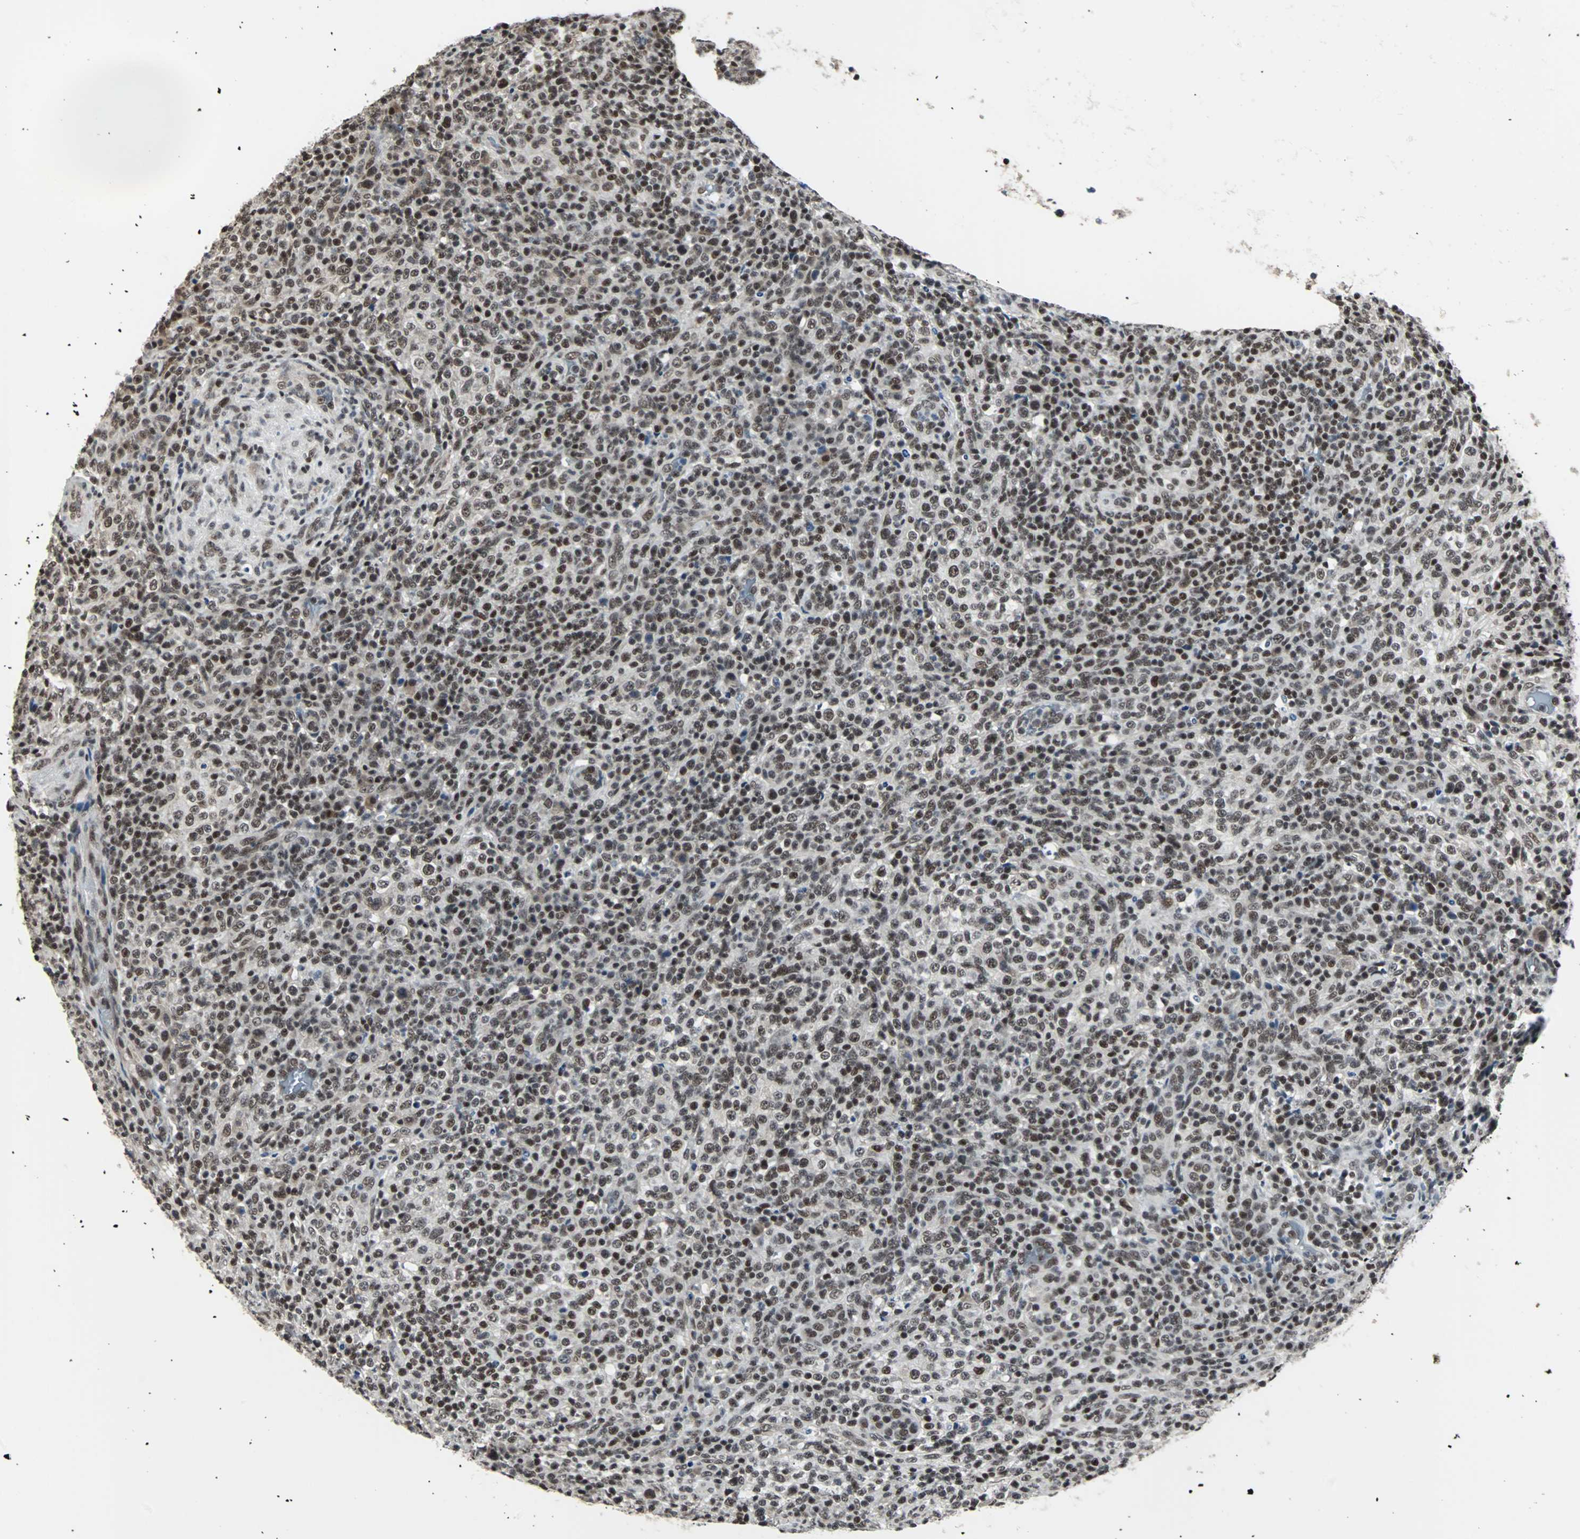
{"staining": {"intensity": "strong", "quantity": ">75%", "location": "nuclear"}, "tissue": "lymphoma", "cell_type": "Tumor cells", "image_type": "cancer", "snomed": [{"axis": "morphology", "description": "Malignant lymphoma, non-Hodgkin's type, High grade"}, {"axis": "topography", "description": "Lymph node"}], "caption": "IHC (DAB) staining of lymphoma demonstrates strong nuclear protein expression in about >75% of tumor cells.", "gene": "TERF2IP", "patient": {"sex": "female", "age": 76}}